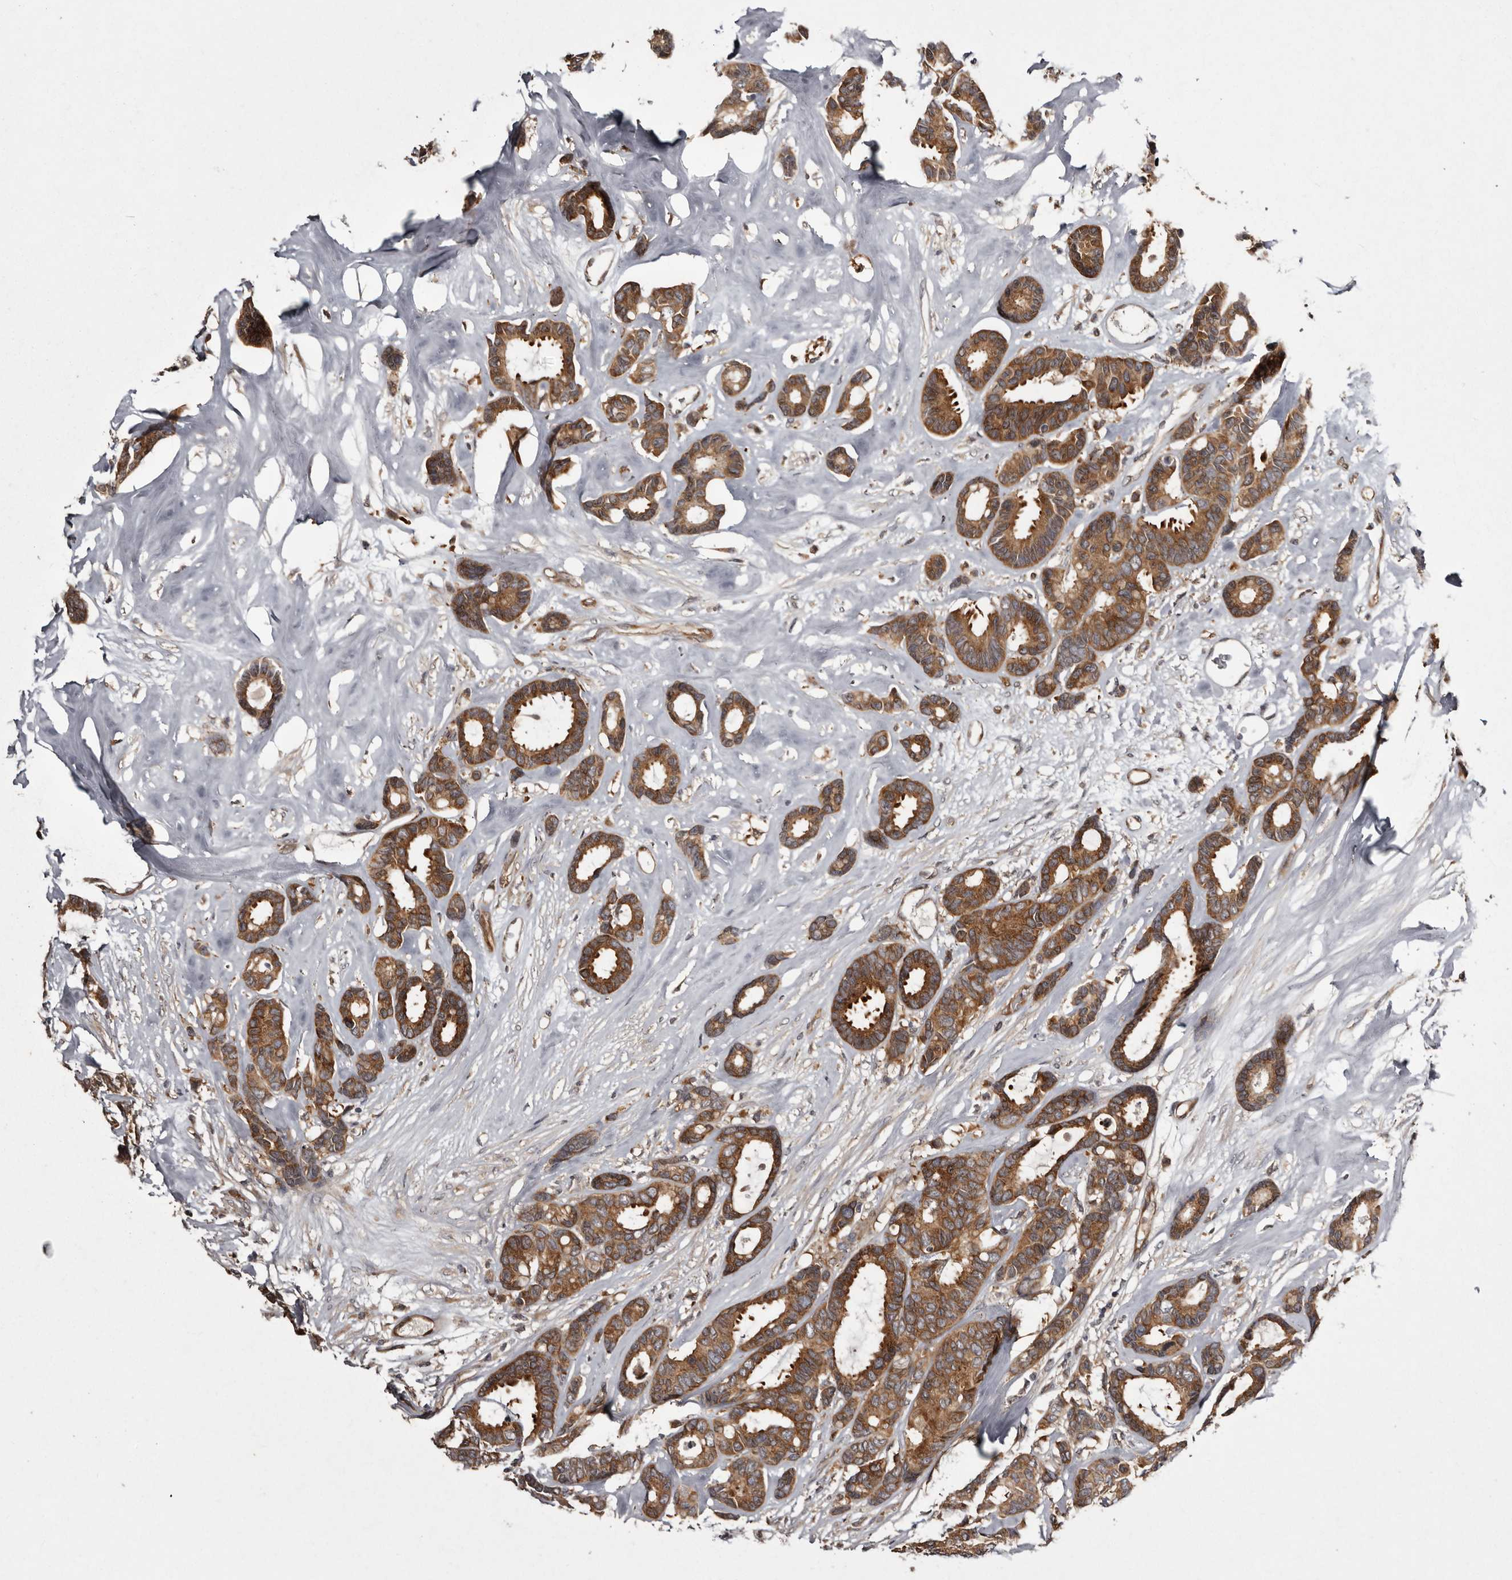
{"staining": {"intensity": "strong", "quantity": ">75%", "location": "cytoplasmic/membranous"}, "tissue": "breast cancer", "cell_type": "Tumor cells", "image_type": "cancer", "snomed": [{"axis": "morphology", "description": "Duct carcinoma"}, {"axis": "topography", "description": "Breast"}], "caption": "Protein analysis of breast intraductal carcinoma tissue shows strong cytoplasmic/membranous expression in about >75% of tumor cells.", "gene": "DARS1", "patient": {"sex": "female", "age": 87}}